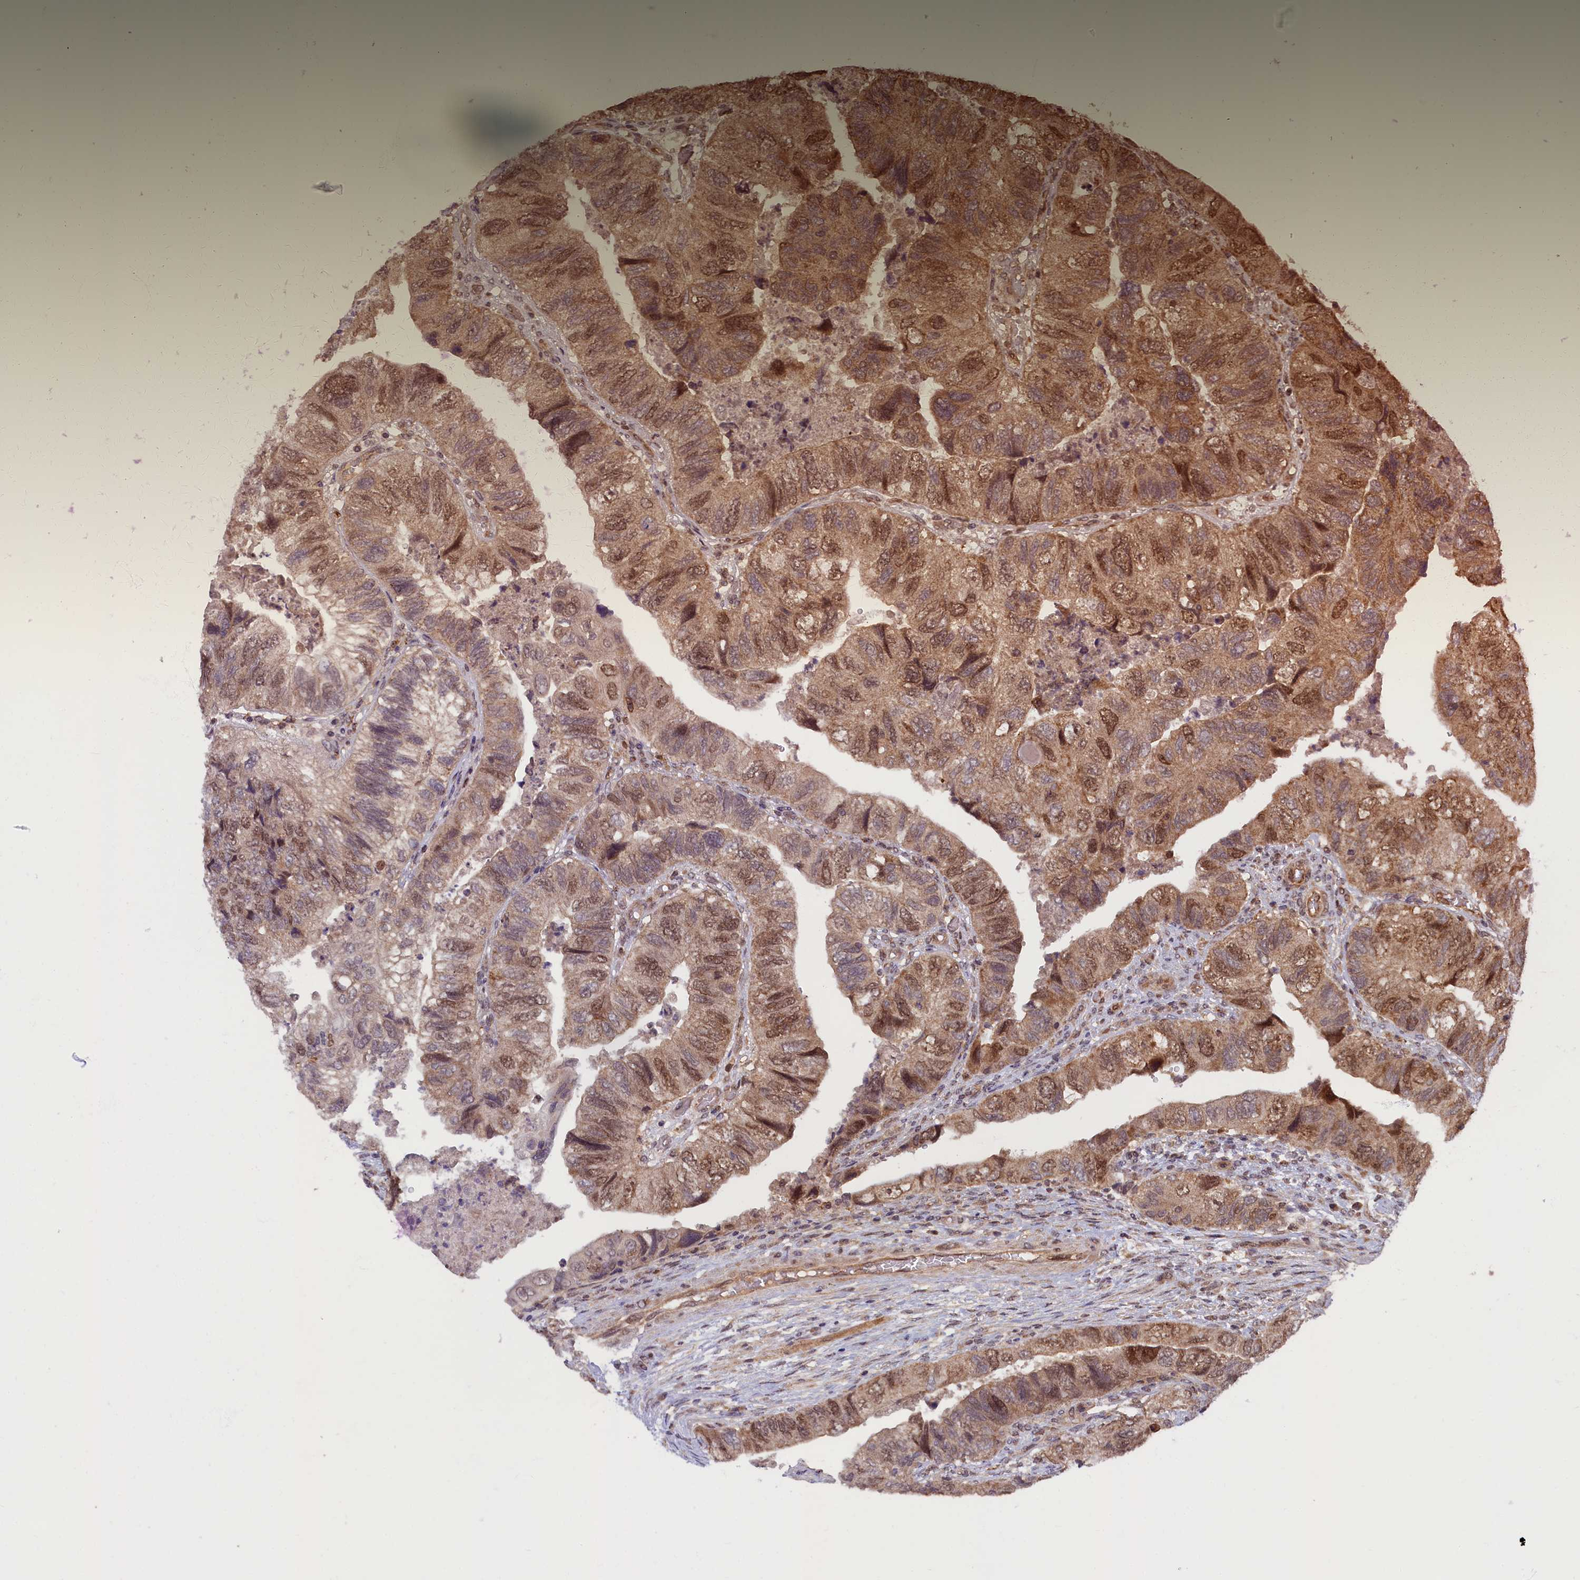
{"staining": {"intensity": "moderate", "quantity": ">75%", "location": "cytoplasmic/membranous,nuclear"}, "tissue": "colorectal cancer", "cell_type": "Tumor cells", "image_type": "cancer", "snomed": [{"axis": "morphology", "description": "Adenocarcinoma, NOS"}, {"axis": "topography", "description": "Rectum"}], "caption": "There is medium levels of moderate cytoplasmic/membranous and nuclear positivity in tumor cells of colorectal cancer (adenocarcinoma), as demonstrated by immunohistochemical staining (brown color).", "gene": "BRCA1", "patient": {"sex": "male", "age": 63}}